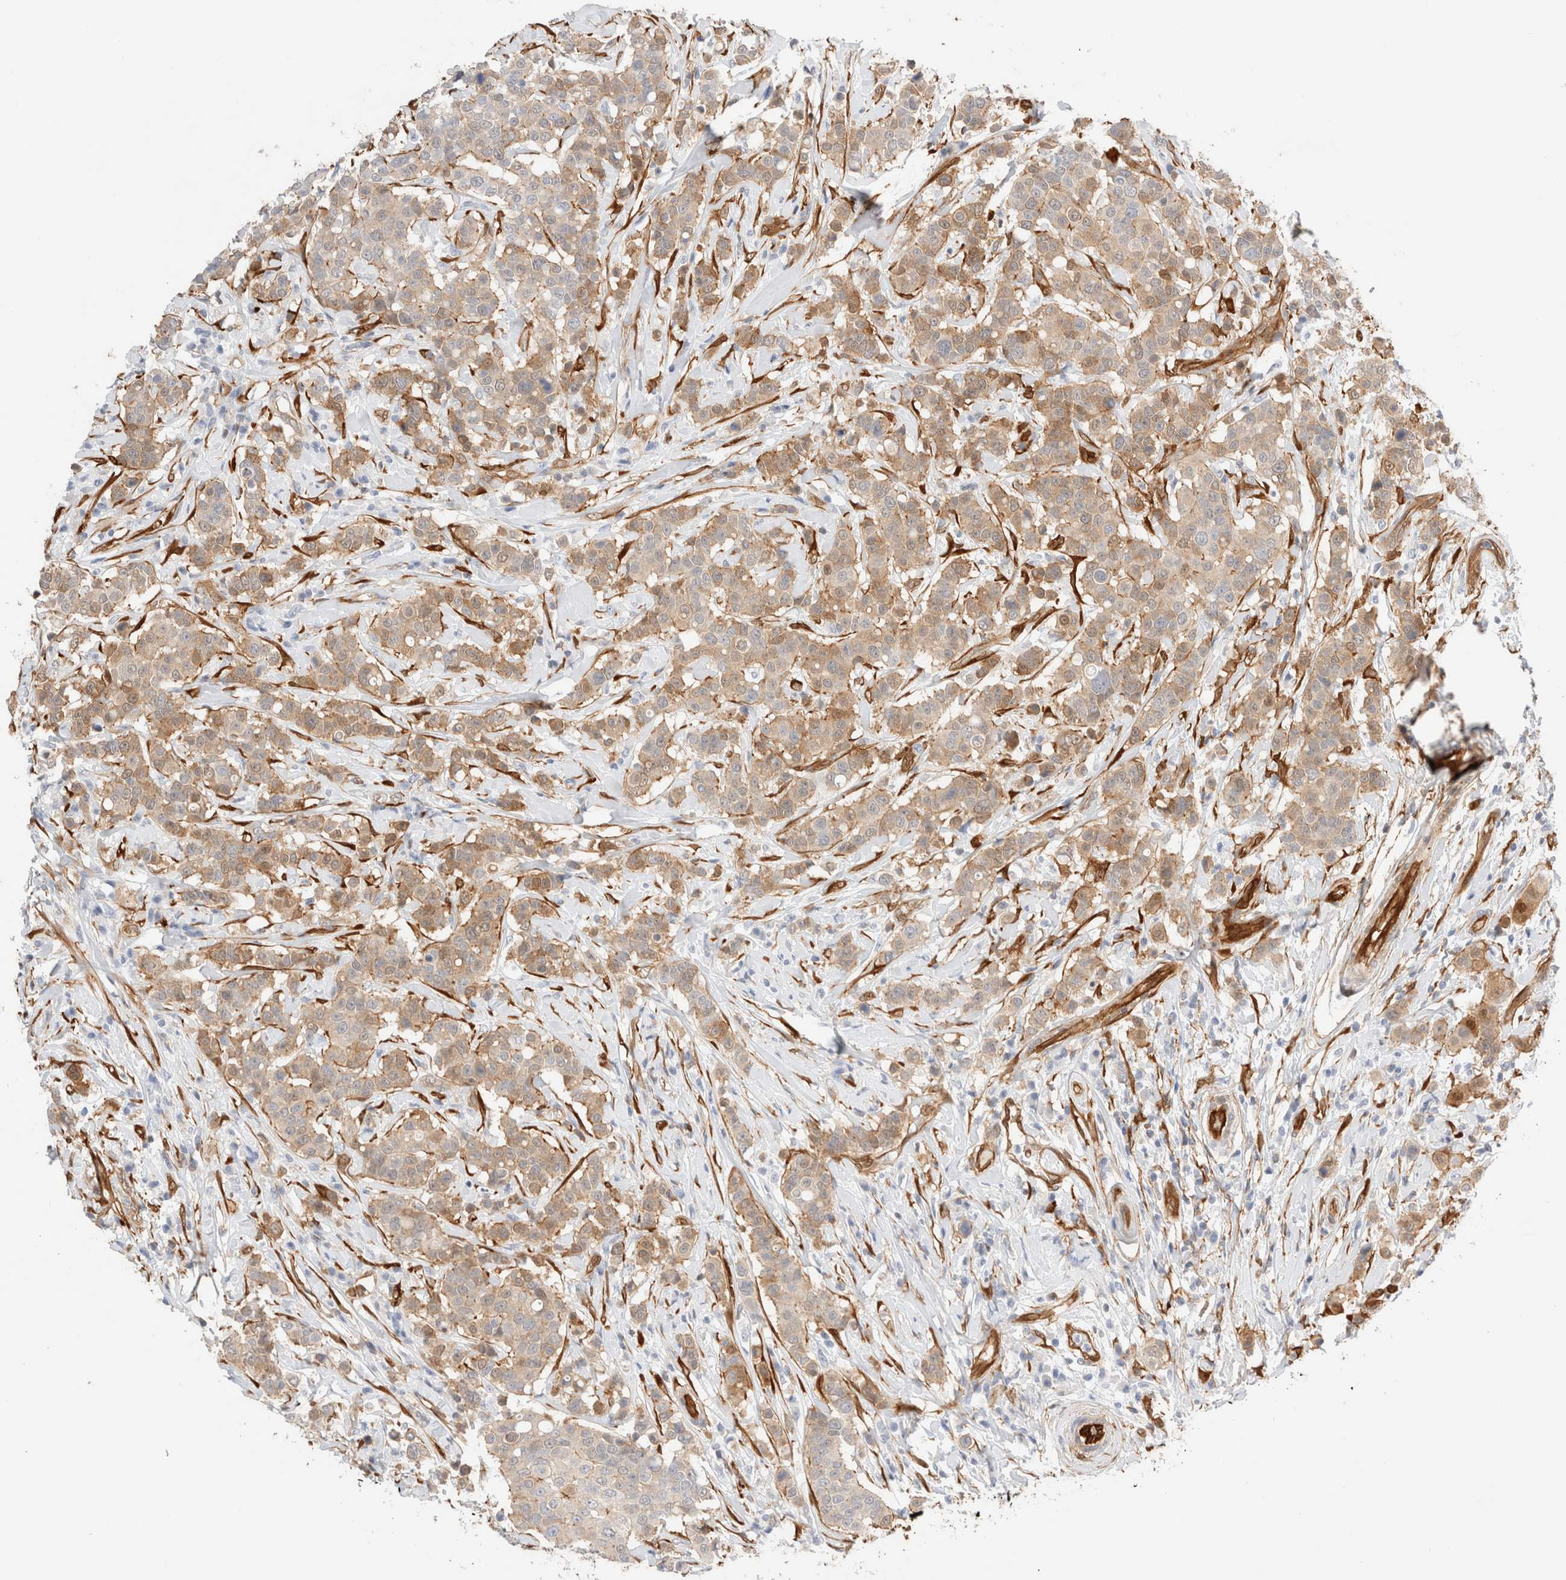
{"staining": {"intensity": "weak", "quantity": ">75%", "location": "cytoplasmic/membranous"}, "tissue": "breast cancer", "cell_type": "Tumor cells", "image_type": "cancer", "snomed": [{"axis": "morphology", "description": "Duct carcinoma"}, {"axis": "topography", "description": "Breast"}], "caption": "Immunohistochemistry (IHC) photomicrograph of human breast invasive ductal carcinoma stained for a protein (brown), which displays low levels of weak cytoplasmic/membranous positivity in approximately >75% of tumor cells.", "gene": "LMCD1", "patient": {"sex": "female", "age": 27}}